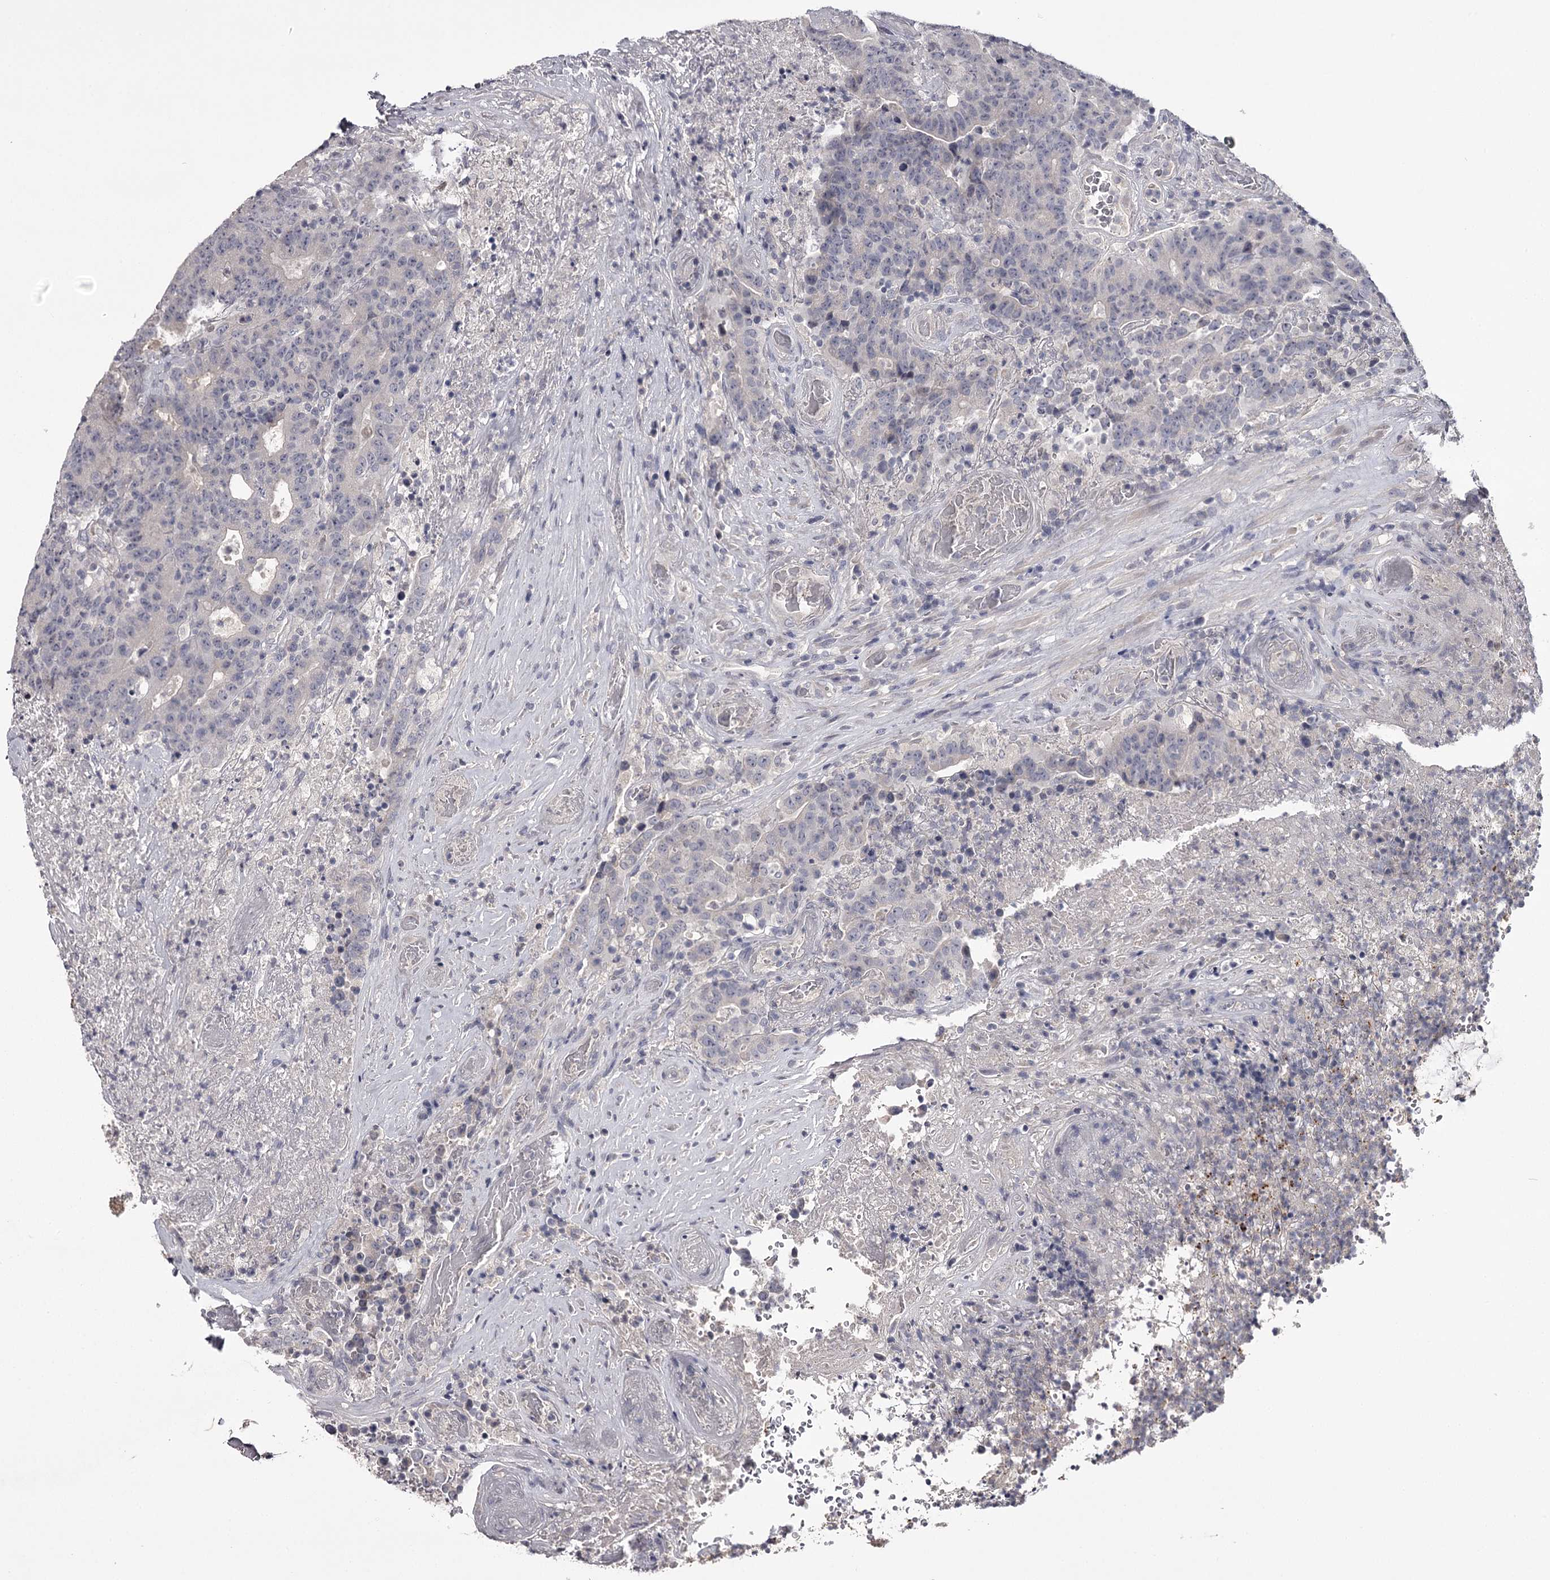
{"staining": {"intensity": "negative", "quantity": "none", "location": "none"}, "tissue": "colorectal cancer", "cell_type": "Tumor cells", "image_type": "cancer", "snomed": [{"axis": "morphology", "description": "Adenocarcinoma, NOS"}, {"axis": "topography", "description": "Colon"}], "caption": "Colorectal cancer (adenocarcinoma) was stained to show a protein in brown. There is no significant staining in tumor cells. (DAB (3,3'-diaminobenzidine) immunohistochemistry (IHC), high magnification).", "gene": "PRM2", "patient": {"sex": "female", "age": 75}}